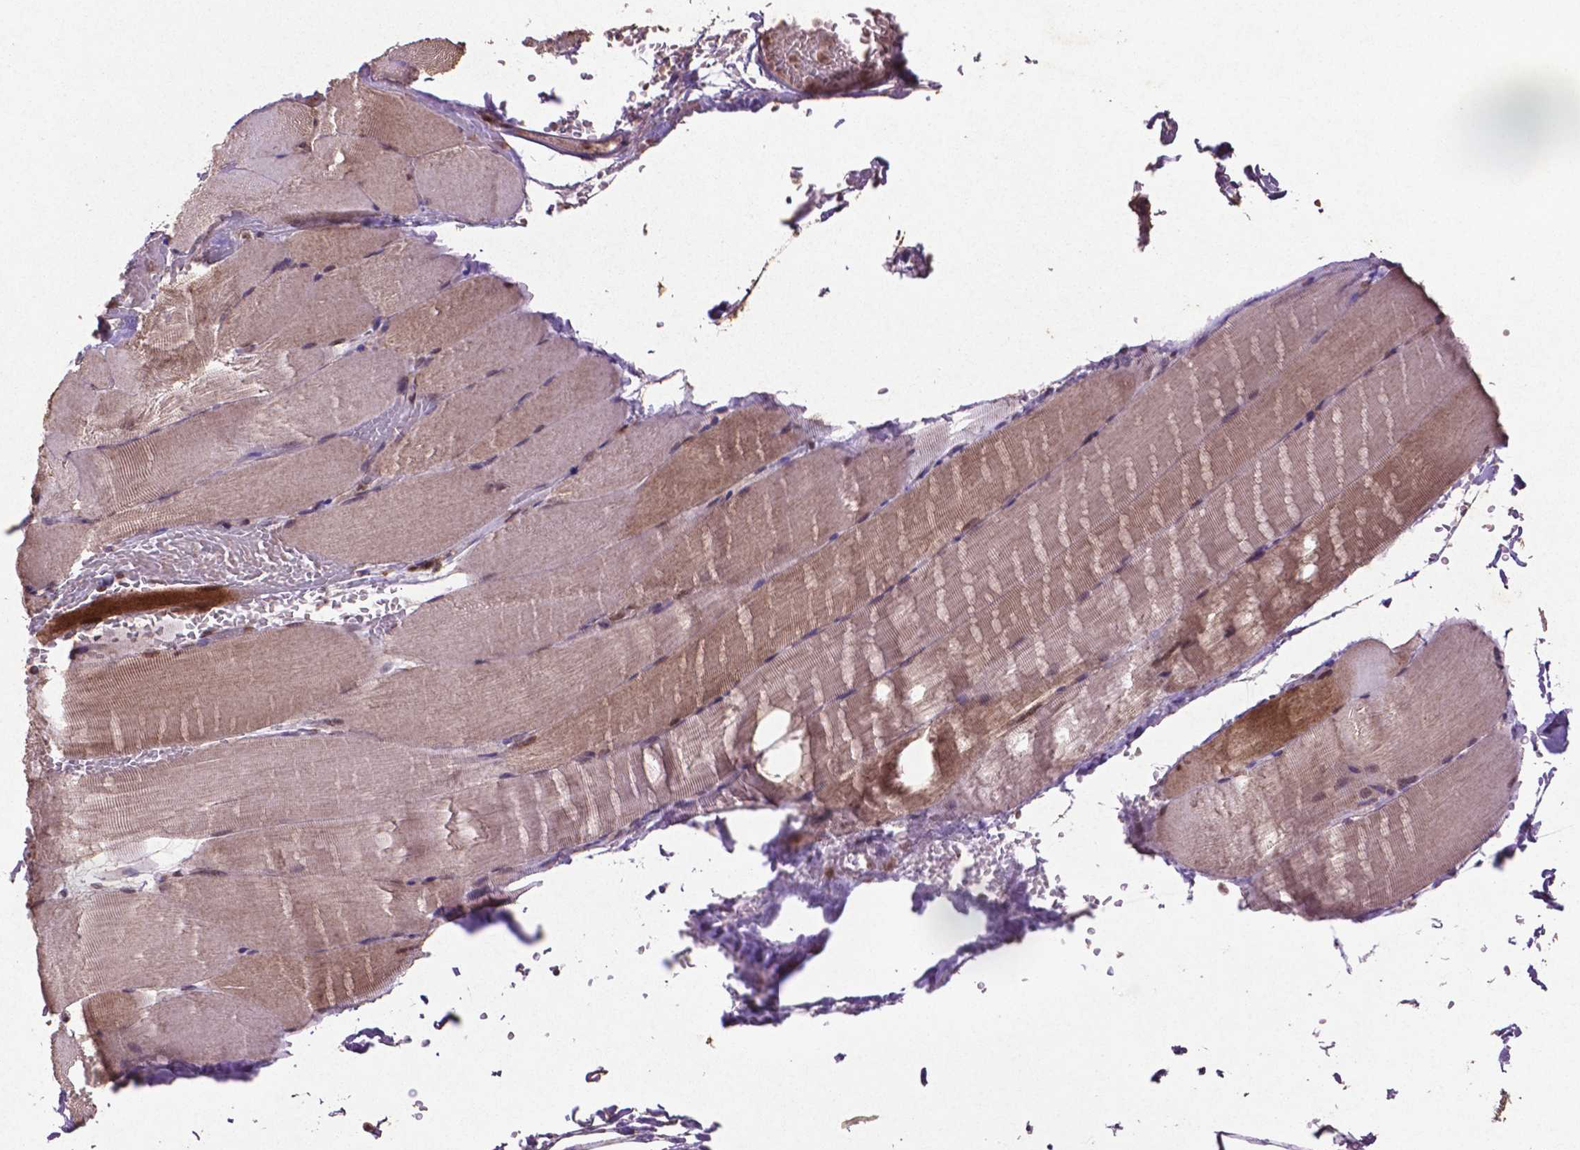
{"staining": {"intensity": "weak", "quantity": ">75%", "location": "cytoplasmic/membranous"}, "tissue": "skeletal muscle", "cell_type": "Myocytes", "image_type": "normal", "snomed": [{"axis": "morphology", "description": "Normal tissue, NOS"}, {"axis": "topography", "description": "Skeletal muscle"}], "caption": "Brown immunohistochemical staining in benign human skeletal muscle exhibits weak cytoplasmic/membranous staining in about >75% of myocytes.", "gene": "GLRX", "patient": {"sex": "female", "age": 37}}